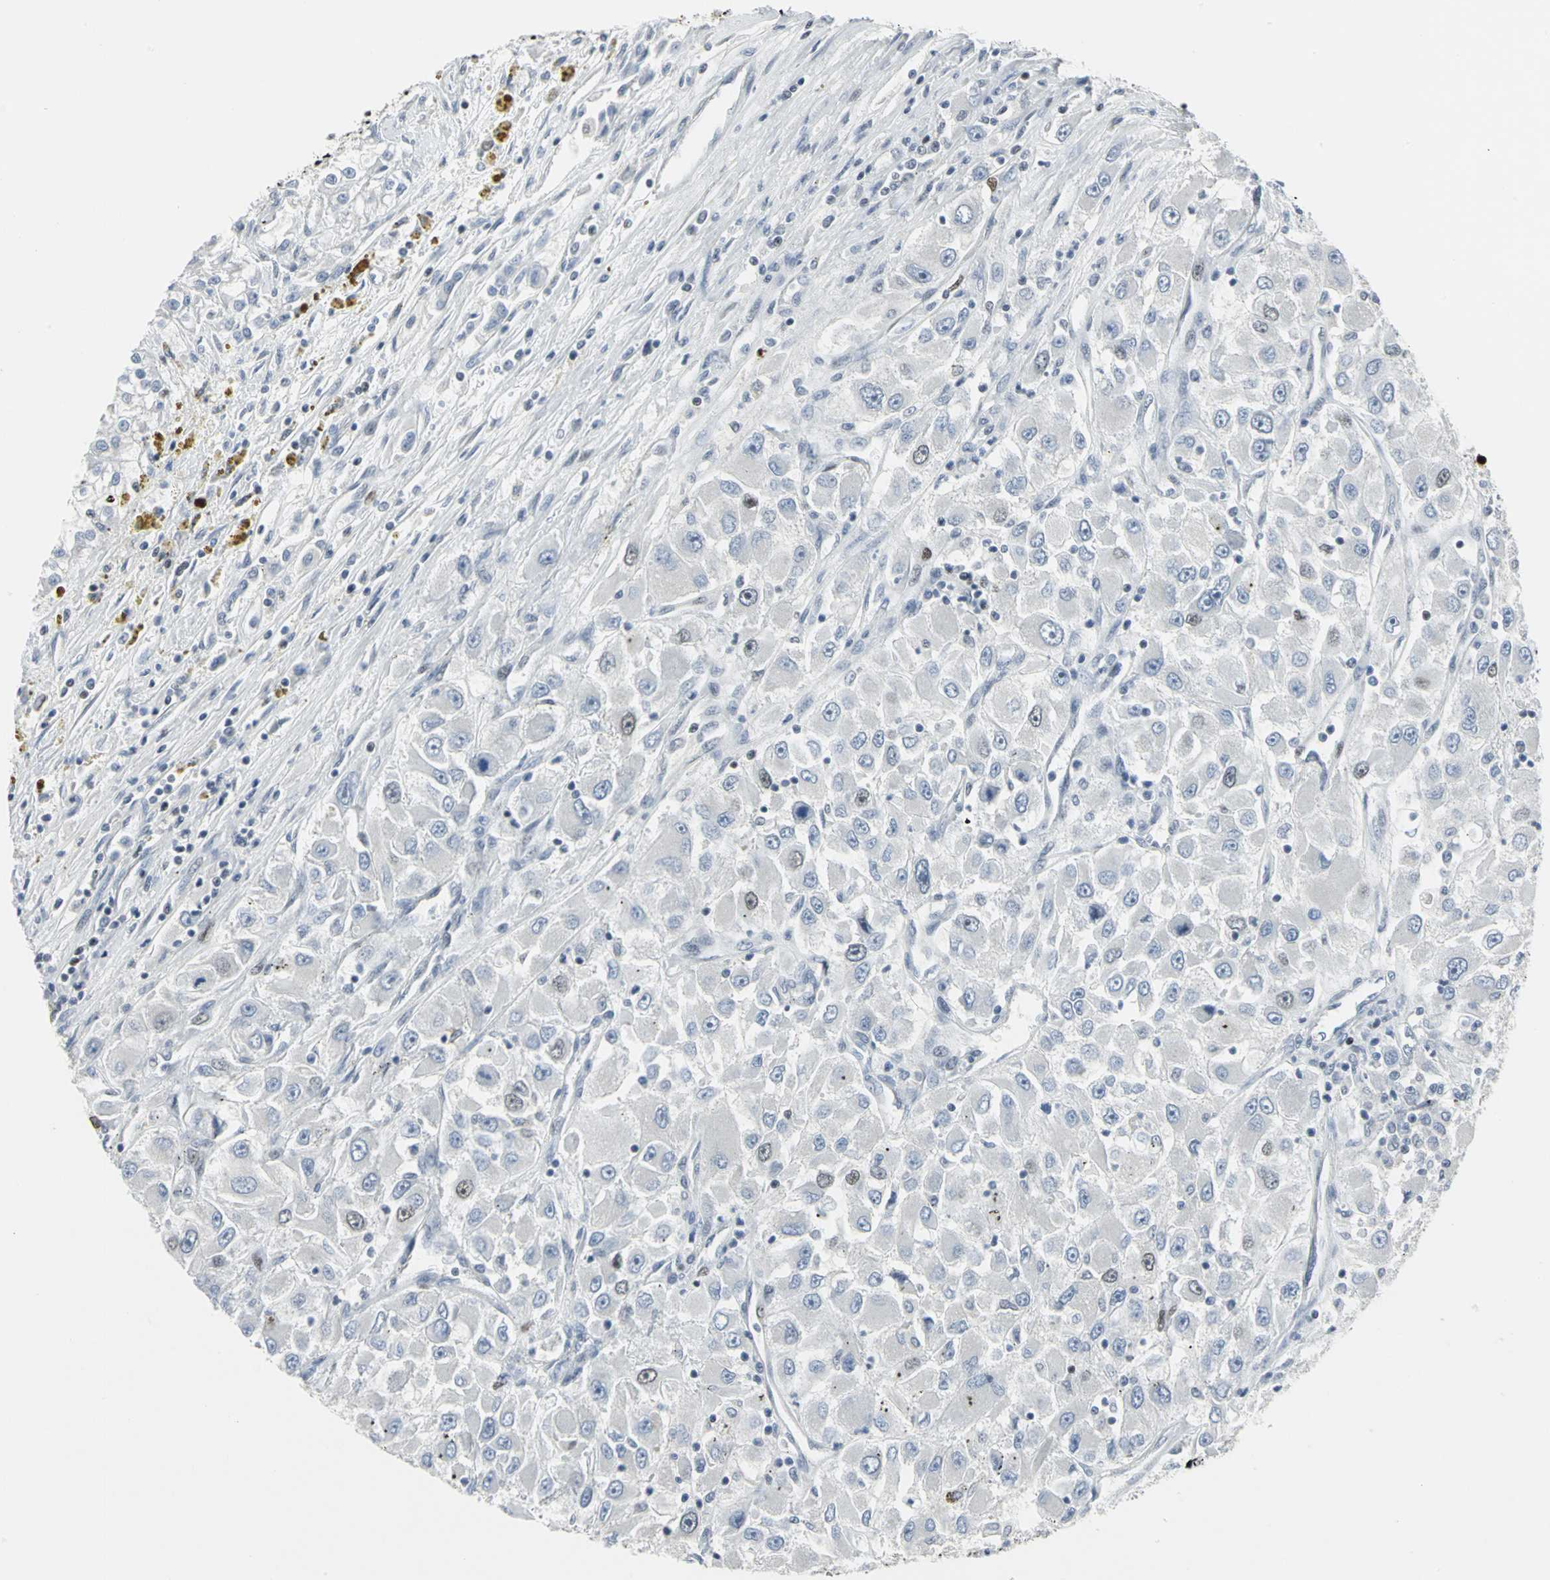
{"staining": {"intensity": "negative", "quantity": "none", "location": "none"}, "tissue": "renal cancer", "cell_type": "Tumor cells", "image_type": "cancer", "snomed": [{"axis": "morphology", "description": "Adenocarcinoma, NOS"}, {"axis": "topography", "description": "Kidney"}], "caption": "Immunohistochemistry histopathology image of renal adenocarcinoma stained for a protein (brown), which exhibits no staining in tumor cells.", "gene": "RPA1", "patient": {"sex": "female", "age": 52}}